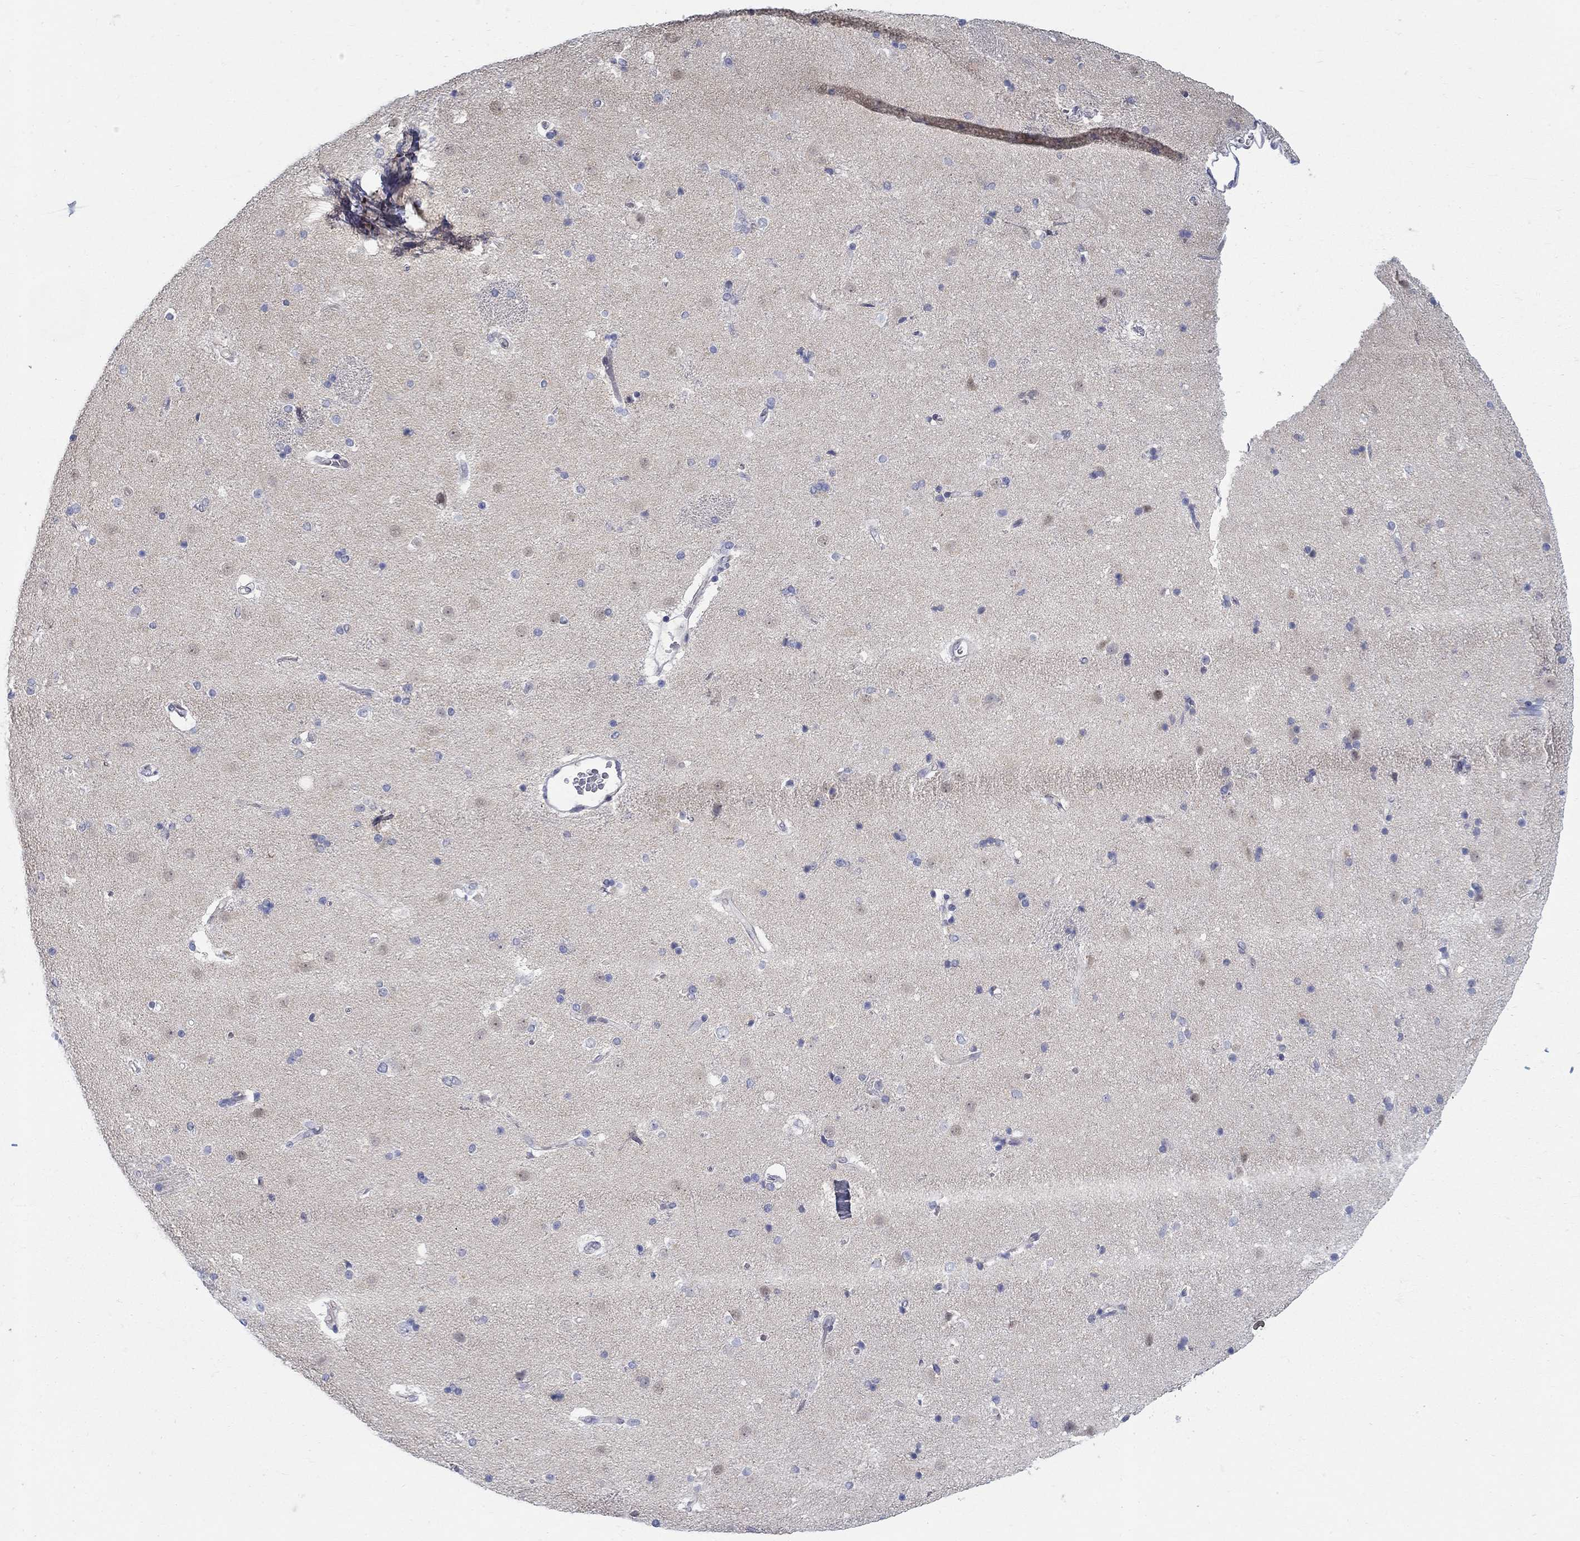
{"staining": {"intensity": "negative", "quantity": "none", "location": "none"}, "tissue": "caudate", "cell_type": "Glial cells", "image_type": "normal", "snomed": [{"axis": "morphology", "description": "Normal tissue, NOS"}, {"axis": "topography", "description": "Lateral ventricle wall"}], "caption": "This is a photomicrograph of immunohistochemistry staining of benign caudate, which shows no positivity in glial cells.", "gene": "ABCA4", "patient": {"sex": "female", "age": 71}}